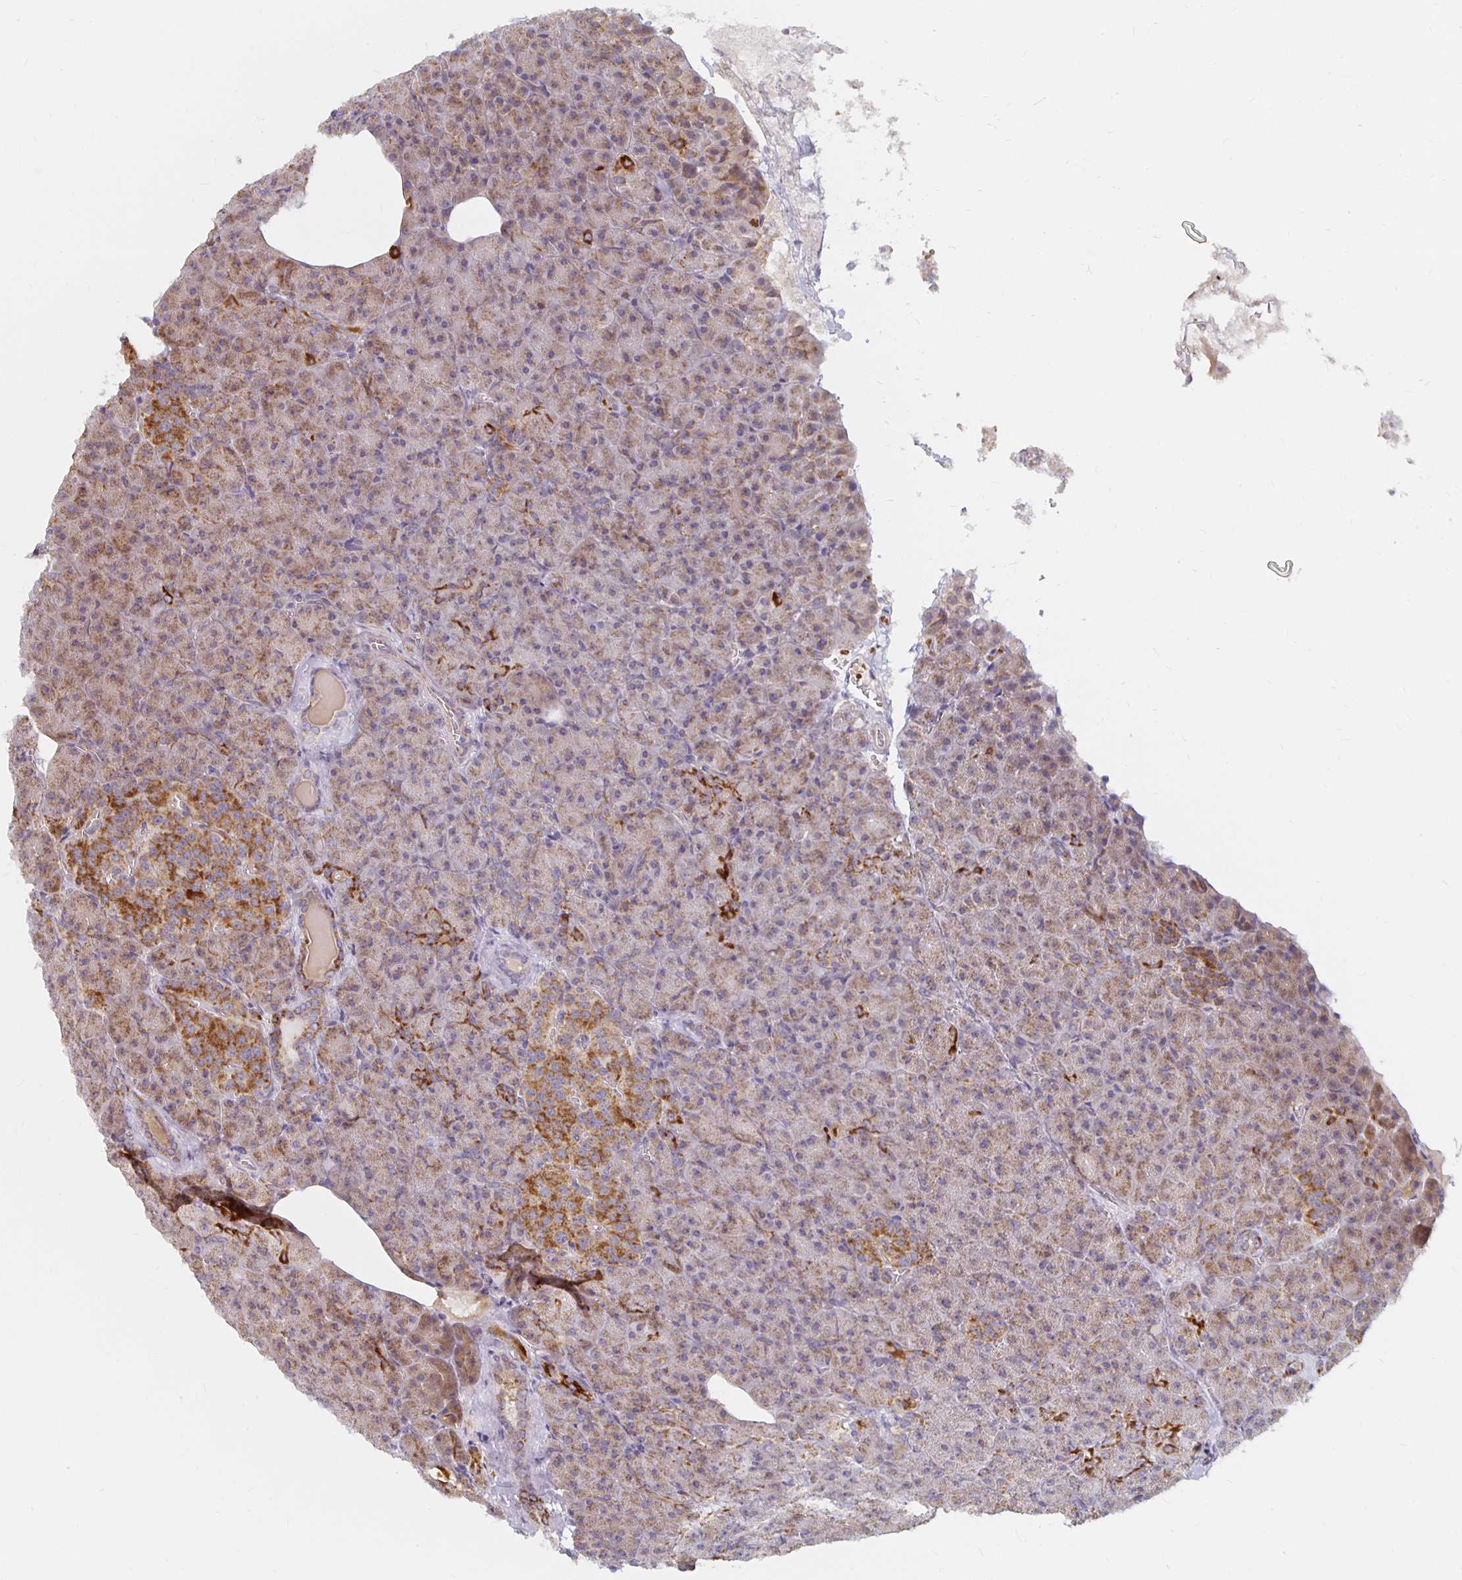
{"staining": {"intensity": "moderate", "quantity": ">75%", "location": "cytoplasmic/membranous"}, "tissue": "pancreas", "cell_type": "Exocrine glandular cells", "image_type": "normal", "snomed": [{"axis": "morphology", "description": "Normal tissue, NOS"}, {"axis": "topography", "description": "Pancreas"}], "caption": "Immunohistochemical staining of normal human pancreas shows moderate cytoplasmic/membranous protein expression in about >75% of exocrine glandular cells. The staining was performed using DAB (3,3'-diaminobenzidine), with brown indicating positive protein expression. Nuclei are stained blue with hematoxylin.", "gene": "MRPL28", "patient": {"sex": "female", "age": 74}}